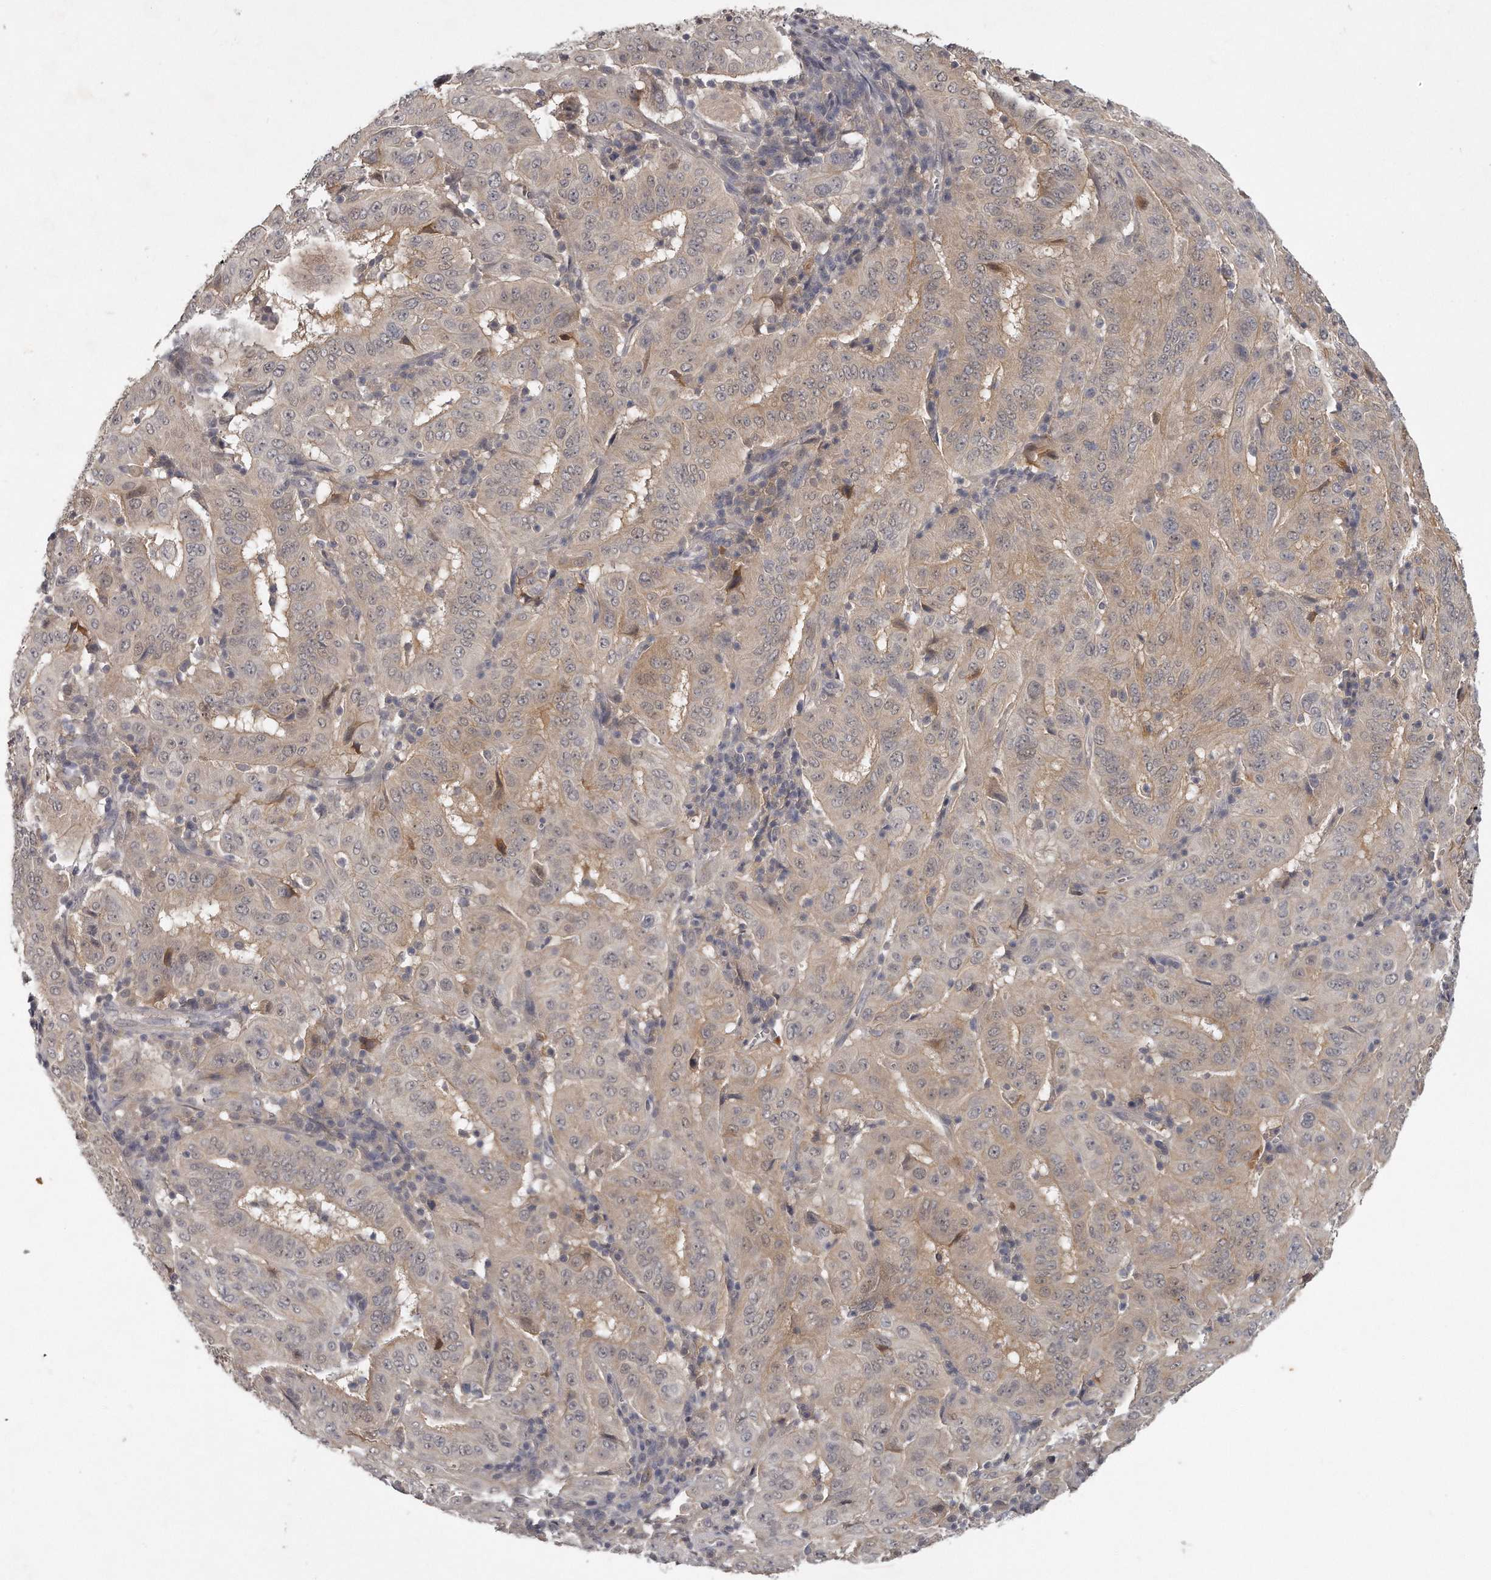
{"staining": {"intensity": "moderate", "quantity": "25%-75%", "location": "cytoplasmic/membranous"}, "tissue": "pancreatic cancer", "cell_type": "Tumor cells", "image_type": "cancer", "snomed": [{"axis": "morphology", "description": "Adenocarcinoma, NOS"}, {"axis": "topography", "description": "Pancreas"}], "caption": "Pancreatic cancer stained with IHC displays moderate cytoplasmic/membranous positivity in about 25%-75% of tumor cells. (DAB IHC with brightfield microscopy, high magnification).", "gene": "GGCT", "patient": {"sex": "male", "age": 63}}